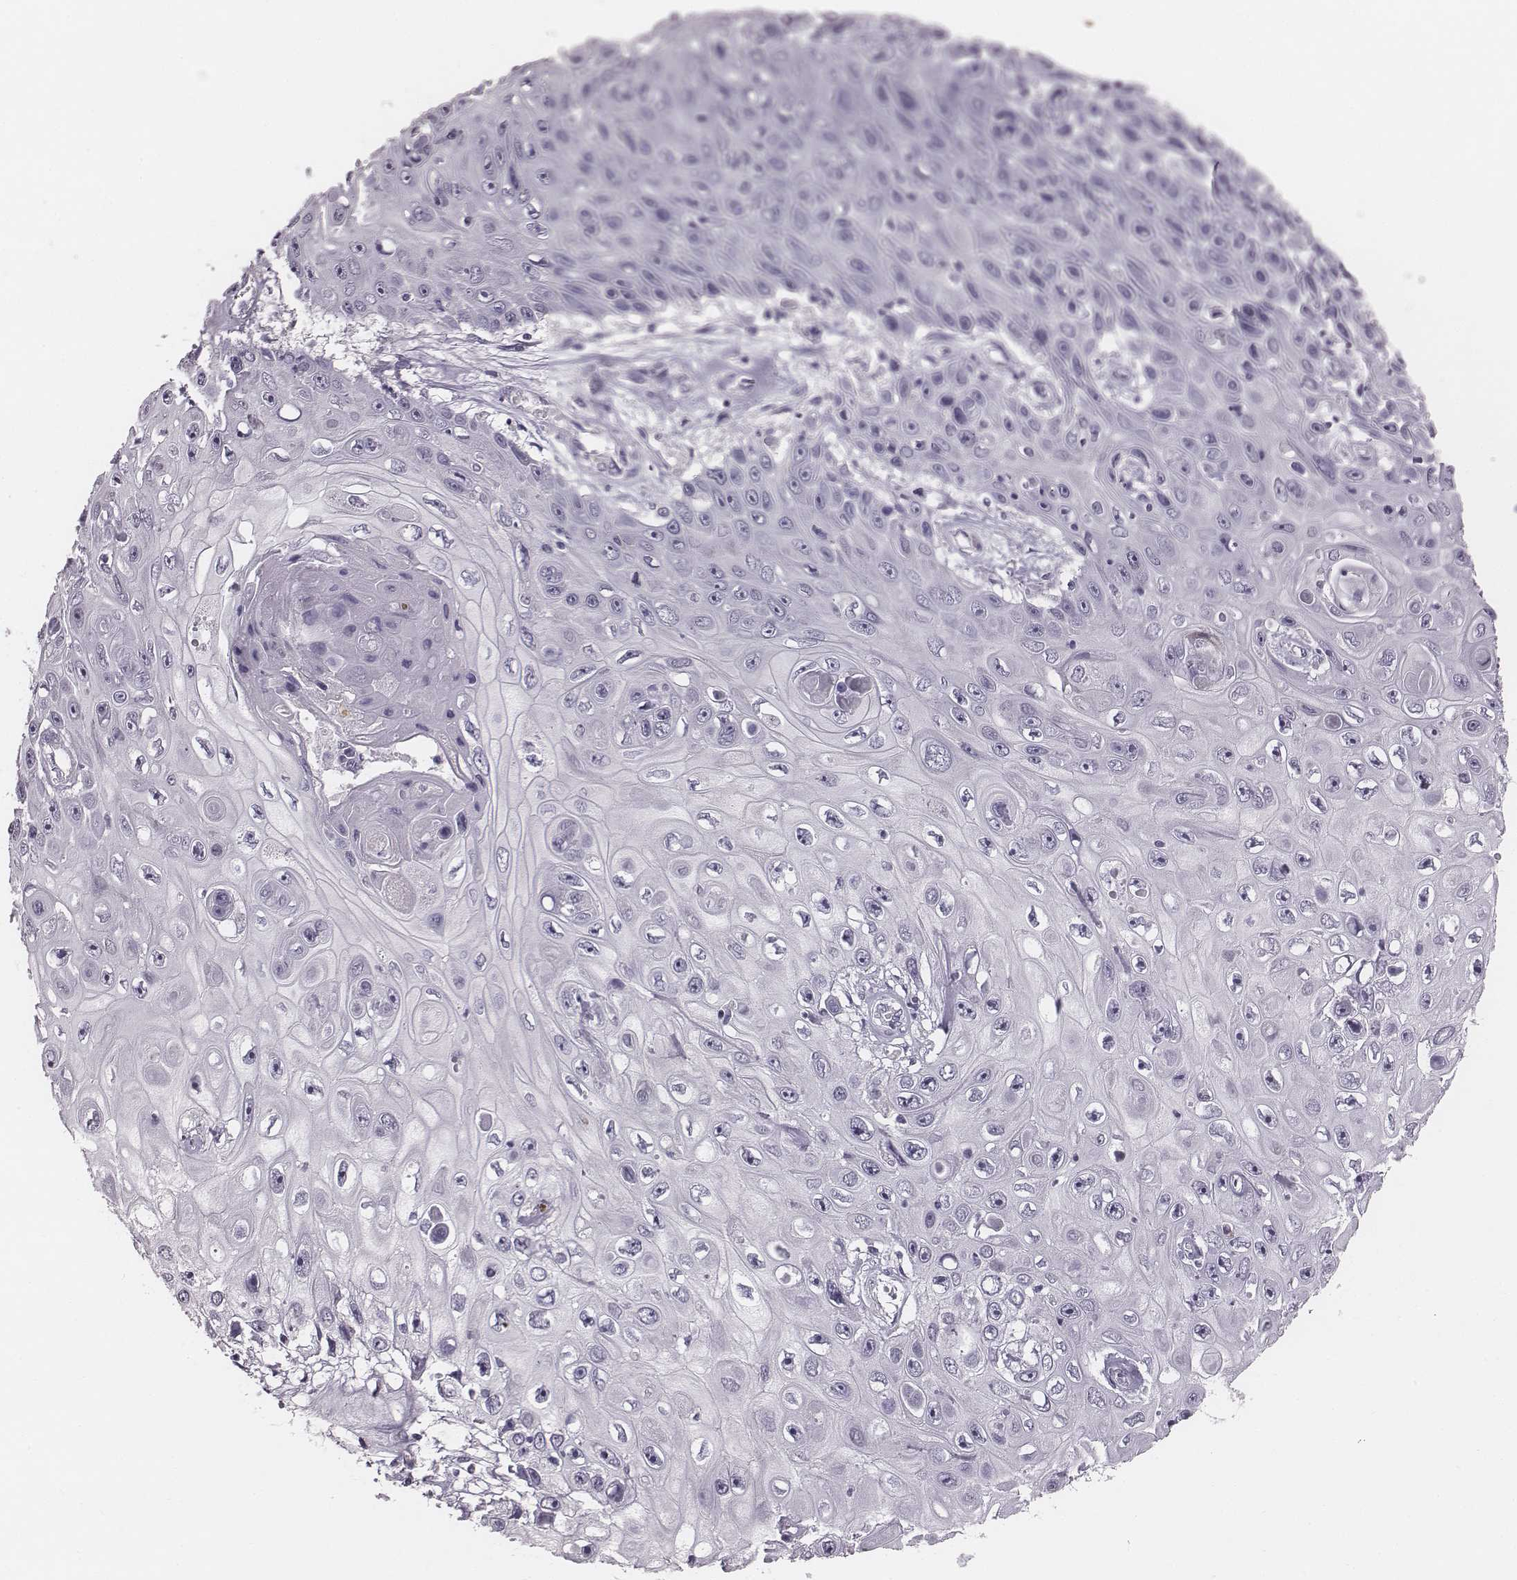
{"staining": {"intensity": "negative", "quantity": "none", "location": "none"}, "tissue": "skin cancer", "cell_type": "Tumor cells", "image_type": "cancer", "snomed": [{"axis": "morphology", "description": "Squamous cell carcinoma, NOS"}, {"axis": "topography", "description": "Skin"}], "caption": "The histopathology image reveals no staining of tumor cells in skin cancer (squamous cell carcinoma). (DAB (3,3'-diaminobenzidine) immunohistochemistry (IHC) with hematoxylin counter stain).", "gene": "PDE8B", "patient": {"sex": "male", "age": 82}}